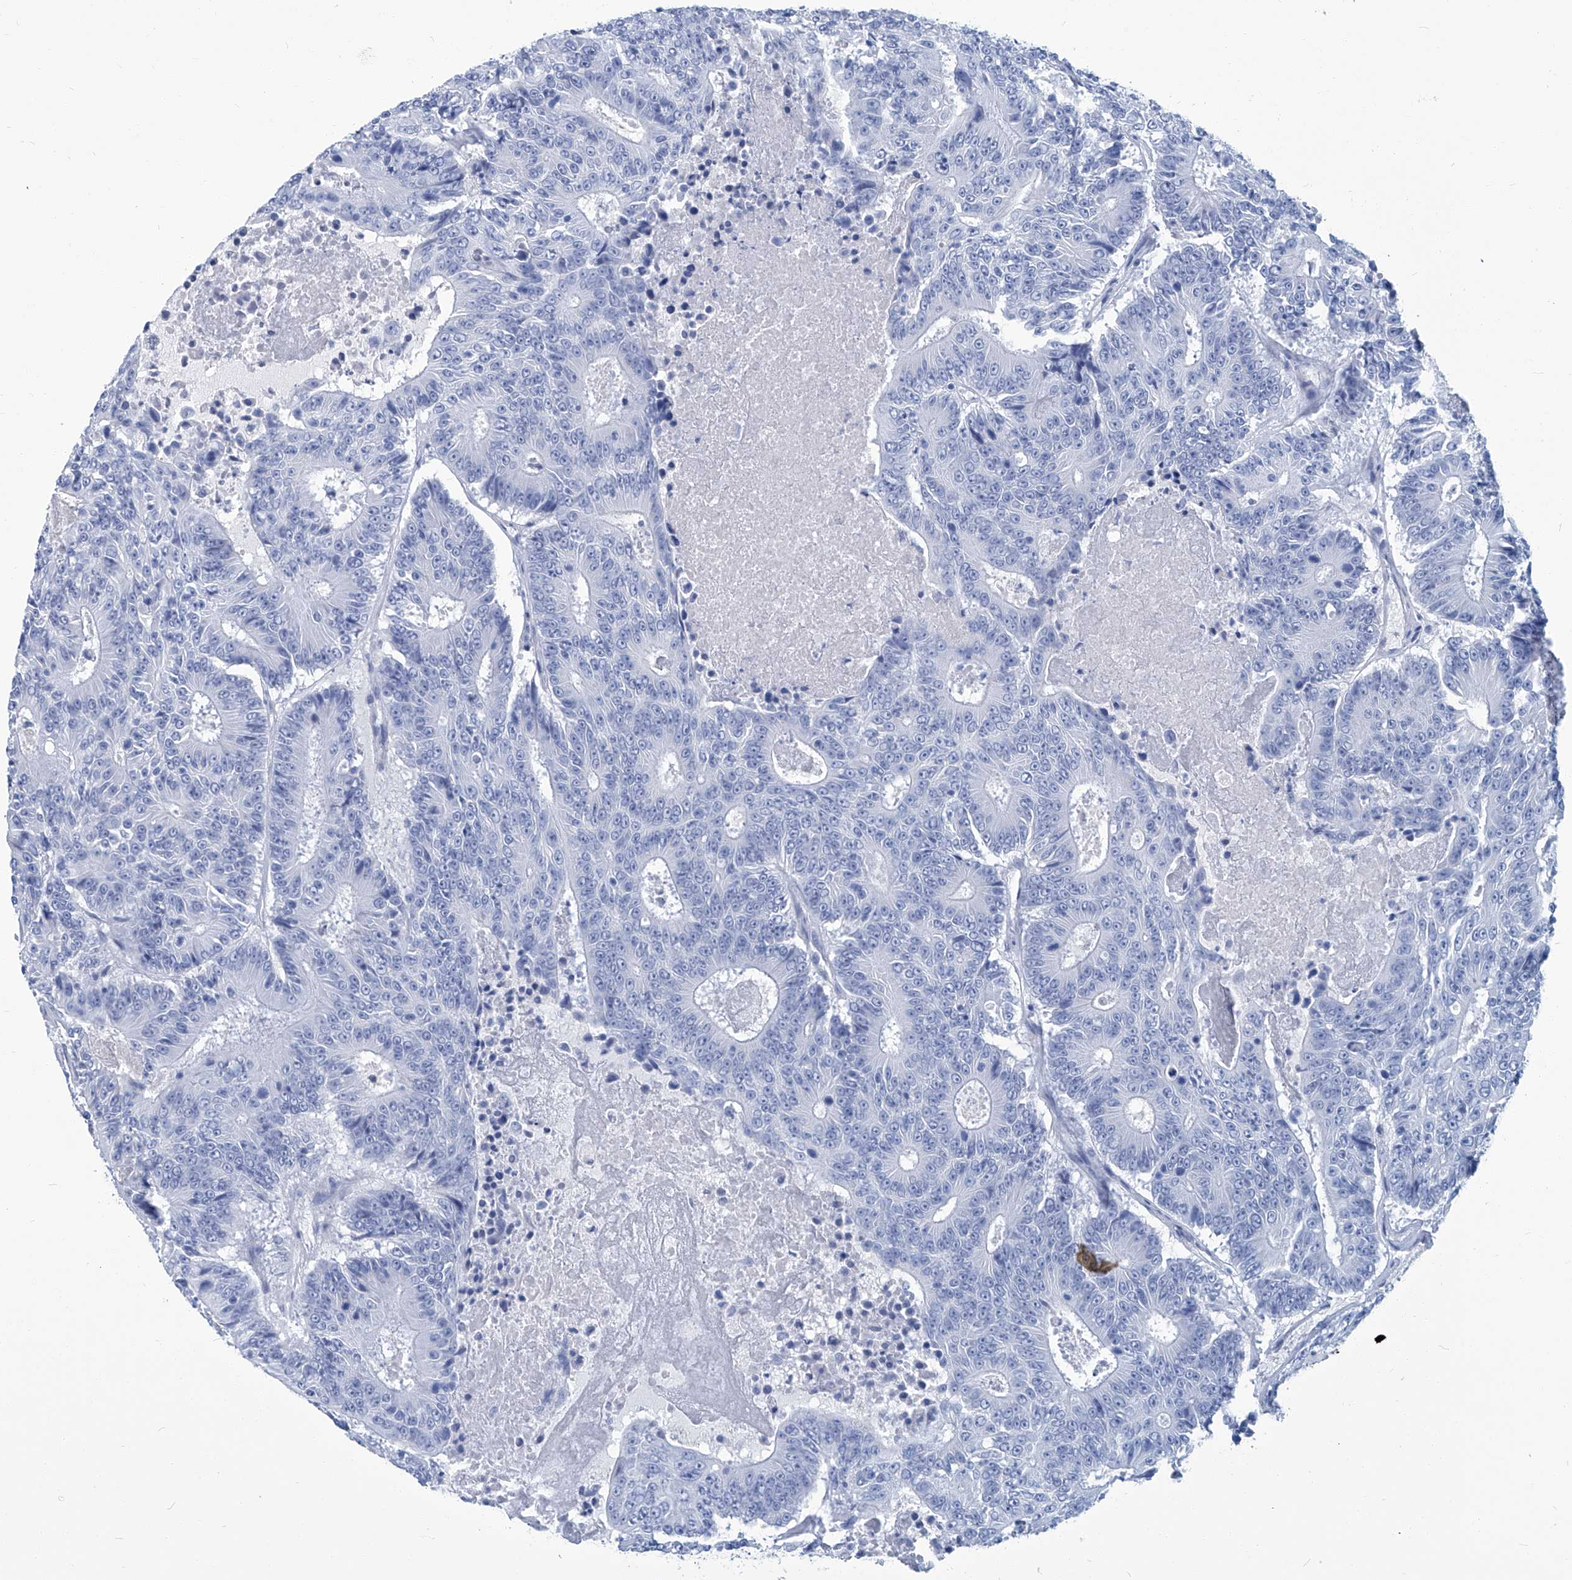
{"staining": {"intensity": "negative", "quantity": "none", "location": "none"}, "tissue": "colorectal cancer", "cell_type": "Tumor cells", "image_type": "cancer", "snomed": [{"axis": "morphology", "description": "Adenocarcinoma, NOS"}, {"axis": "topography", "description": "Colon"}], "caption": "Protein analysis of colorectal cancer reveals no significant expression in tumor cells.", "gene": "PFKL", "patient": {"sex": "male", "age": 83}}